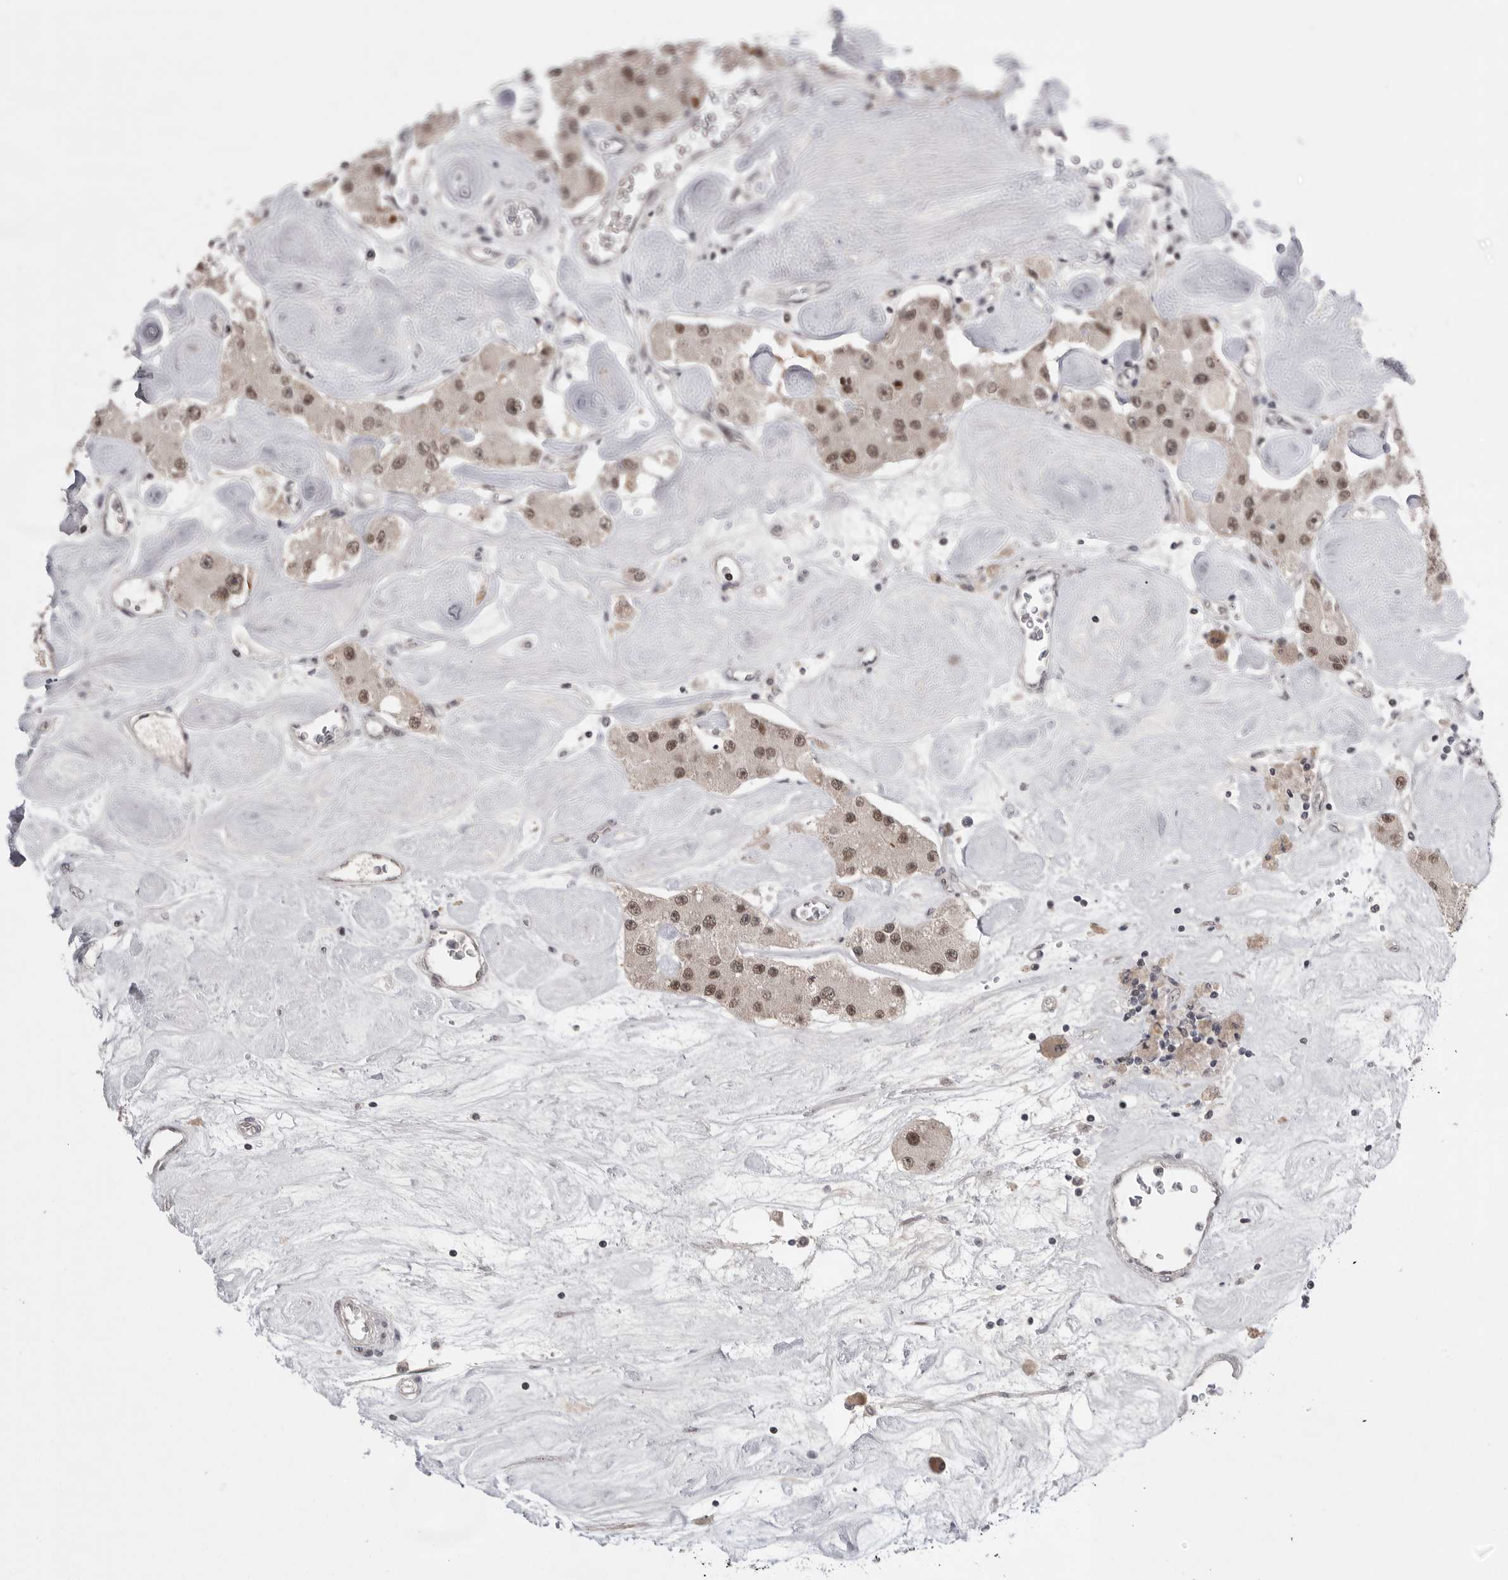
{"staining": {"intensity": "moderate", "quantity": ">75%", "location": "nuclear"}, "tissue": "carcinoid", "cell_type": "Tumor cells", "image_type": "cancer", "snomed": [{"axis": "morphology", "description": "Carcinoid, malignant, NOS"}, {"axis": "topography", "description": "Pancreas"}], "caption": "This histopathology image shows malignant carcinoid stained with immunohistochemistry to label a protein in brown. The nuclear of tumor cells show moderate positivity for the protein. Nuclei are counter-stained blue.", "gene": "POU5F1", "patient": {"sex": "male", "age": 41}}